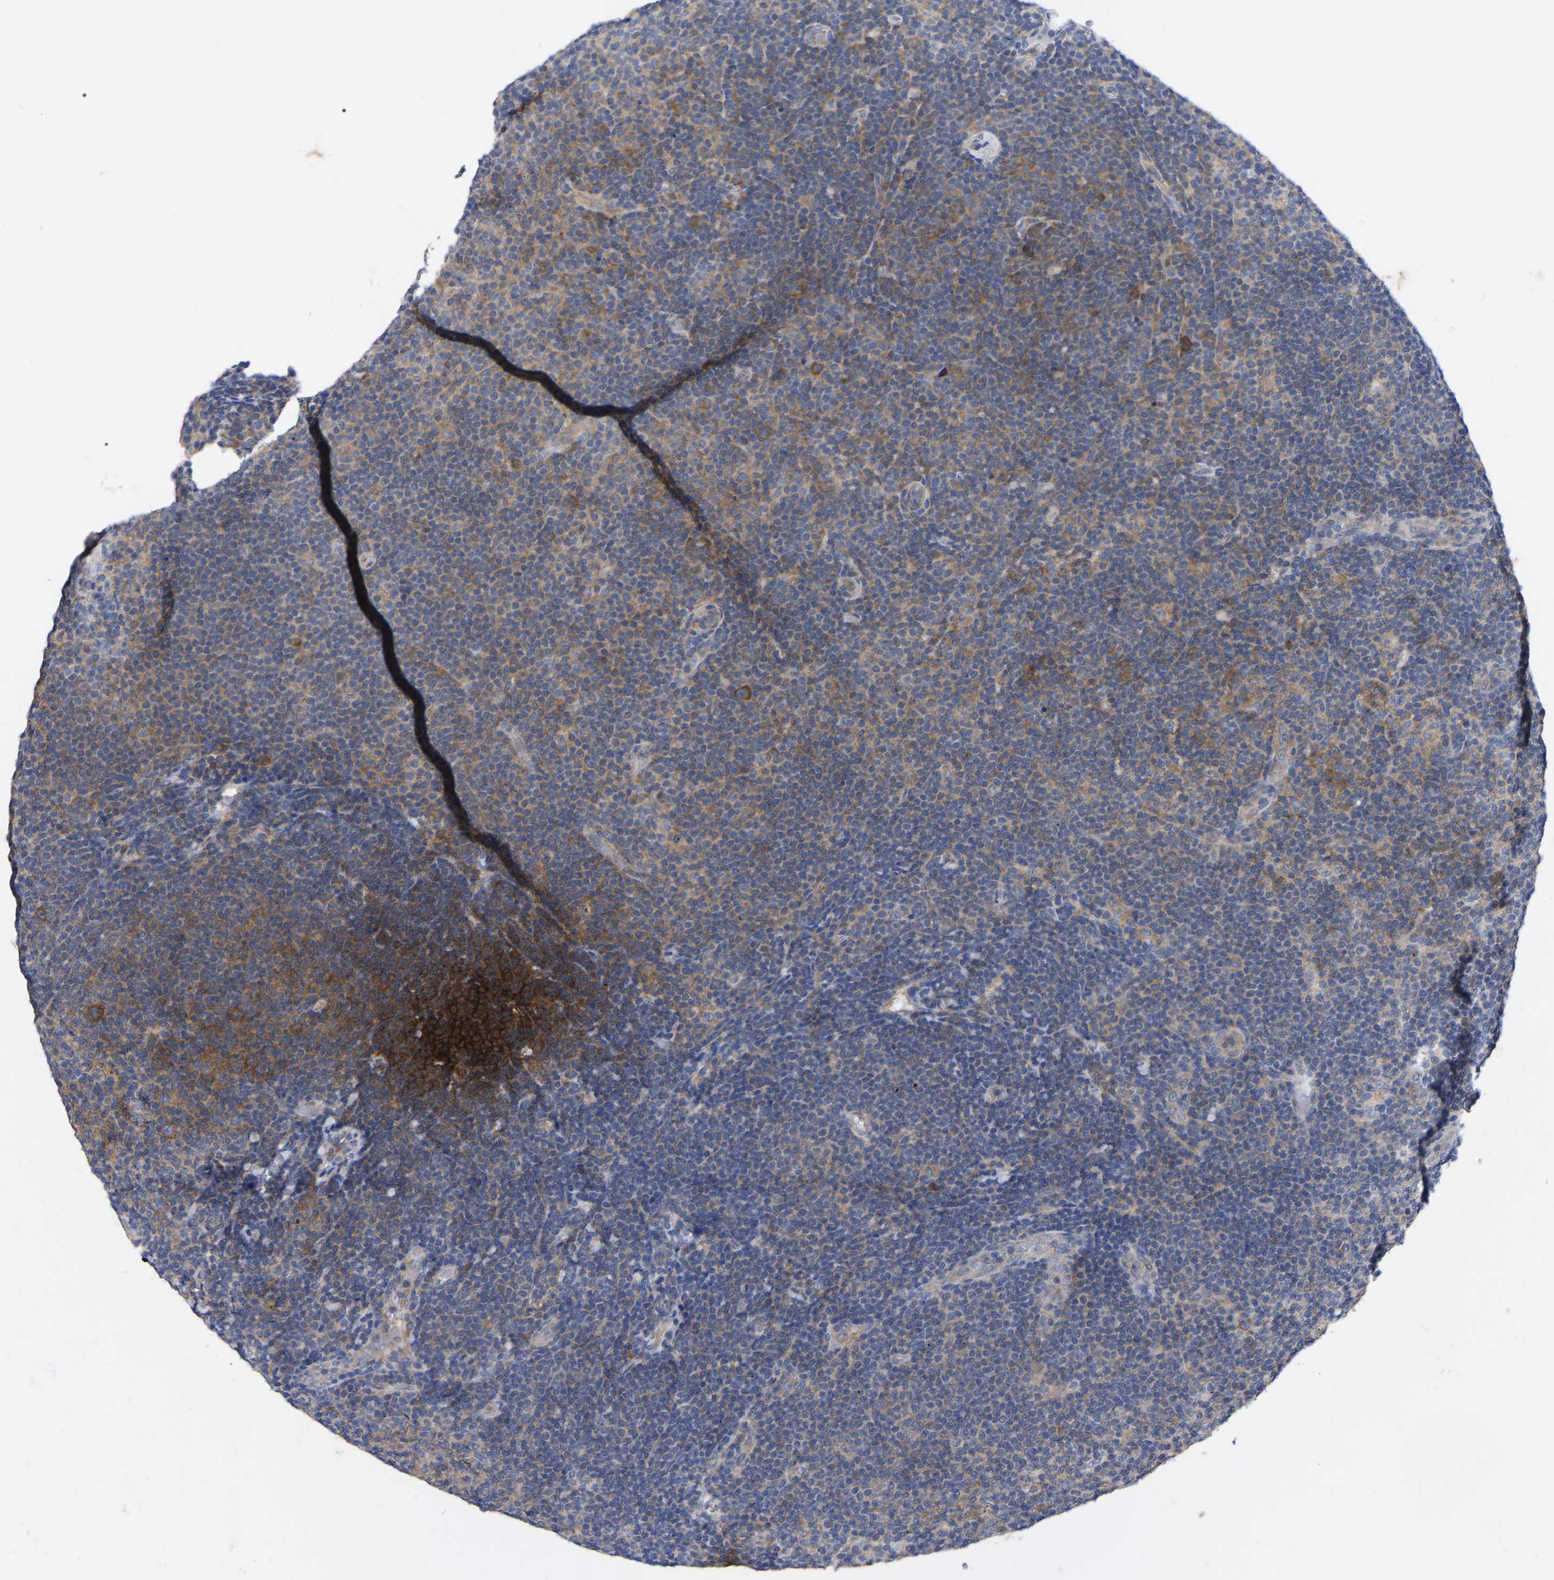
{"staining": {"intensity": "moderate", "quantity": "<25%", "location": "cytoplasmic/membranous"}, "tissue": "lymphoma", "cell_type": "Tumor cells", "image_type": "cancer", "snomed": [{"axis": "morphology", "description": "Malignant lymphoma, non-Hodgkin's type, Low grade"}, {"axis": "topography", "description": "Lymph node"}], "caption": "Malignant lymphoma, non-Hodgkin's type (low-grade) stained for a protein exhibits moderate cytoplasmic/membranous positivity in tumor cells.", "gene": "TCP1", "patient": {"sex": "male", "age": 83}}